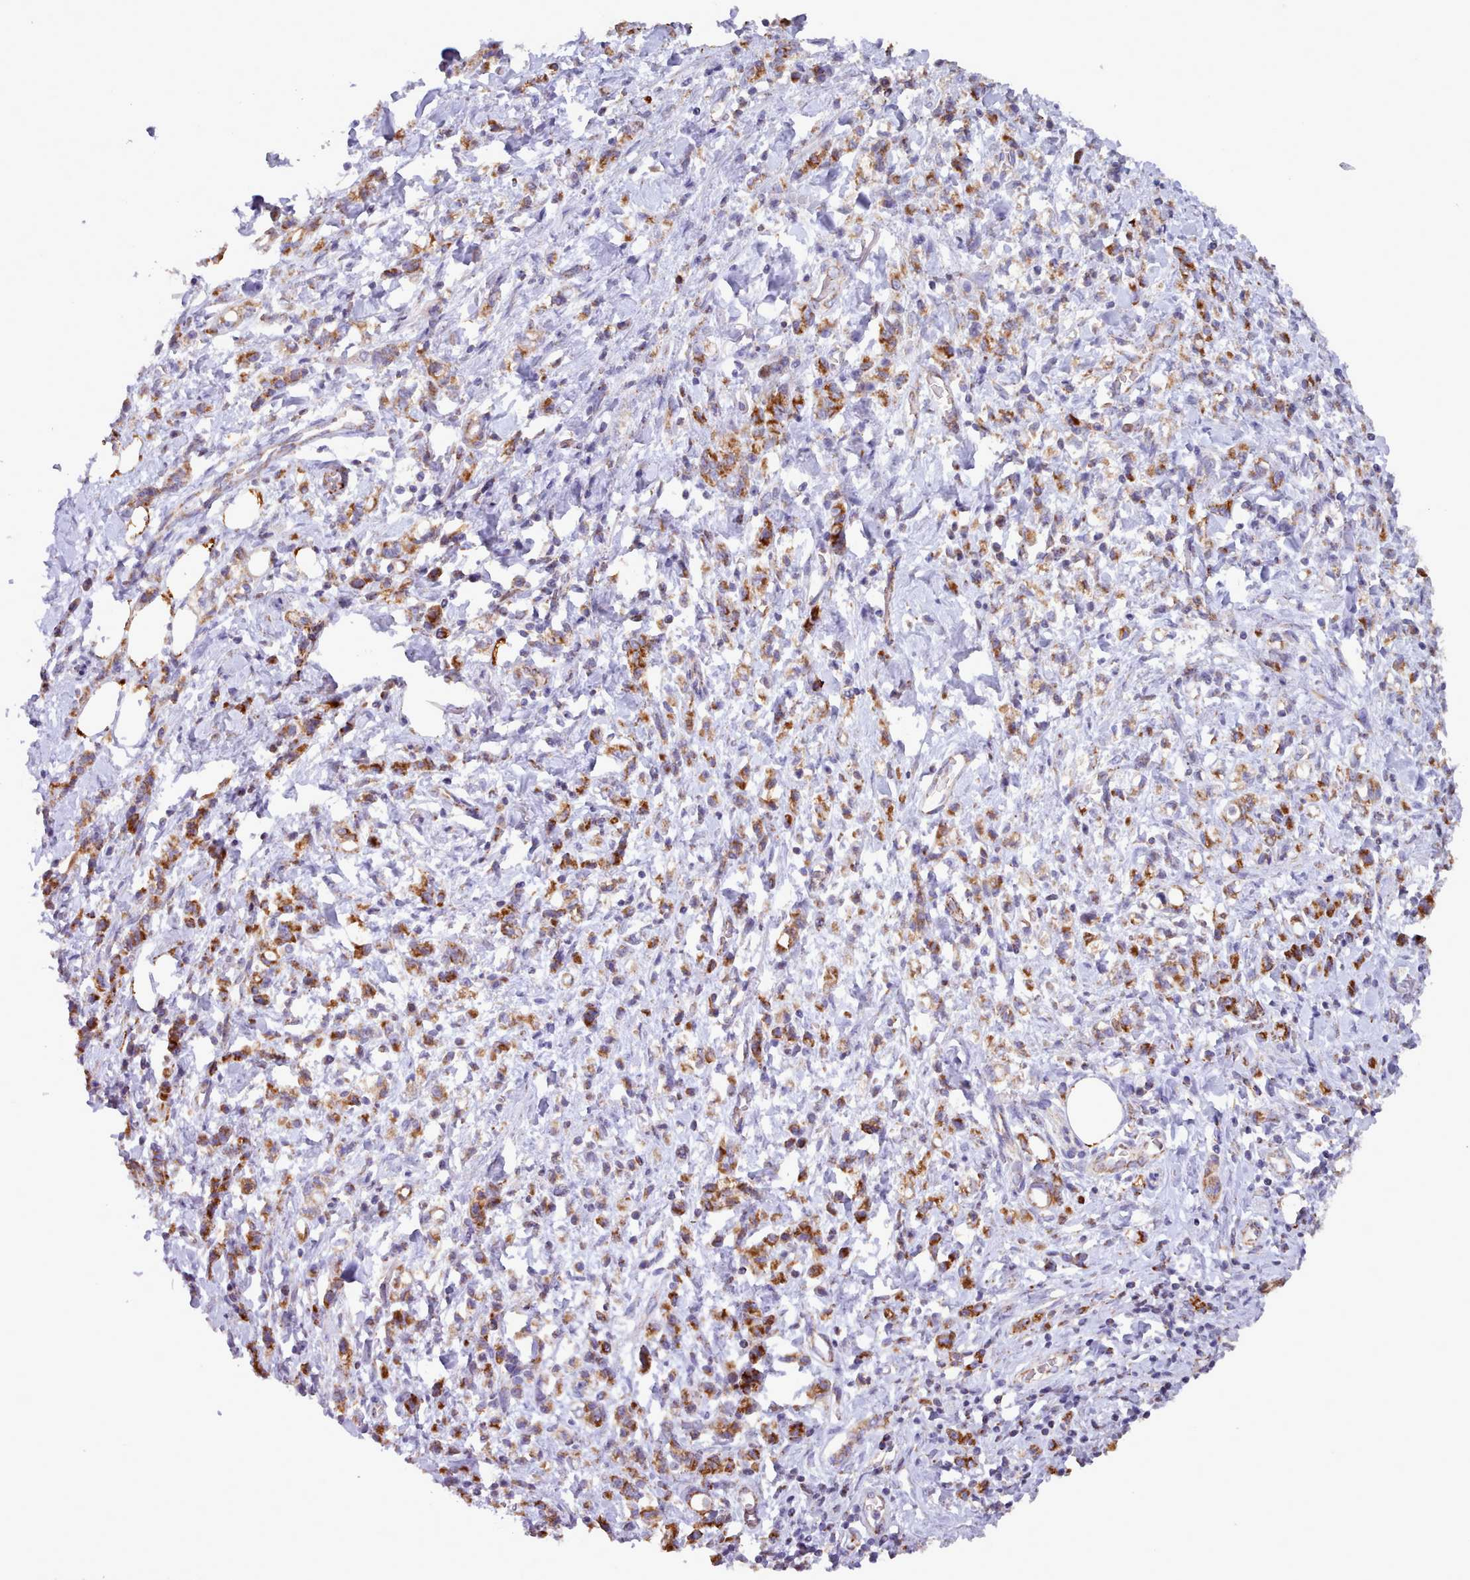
{"staining": {"intensity": "strong", "quantity": ">75%", "location": "cytoplasmic/membranous"}, "tissue": "stomach cancer", "cell_type": "Tumor cells", "image_type": "cancer", "snomed": [{"axis": "morphology", "description": "Adenocarcinoma, NOS"}, {"axis": "topography", "description": "Stomach"}], "caption": "Adenocarcinoma (stomach) was stained to show a protein in brown. There is high levels of strong cytoplasmic/membranous staining in approximately >75% of tumor cells. The staining was performed using DAB to visualize the protein expression in brown, while the nuclei were stained in blue with hematoxylin (Magnification: 20x).", "gene": "HSDL2", "patient": {"sex": "male", "age": 77}}